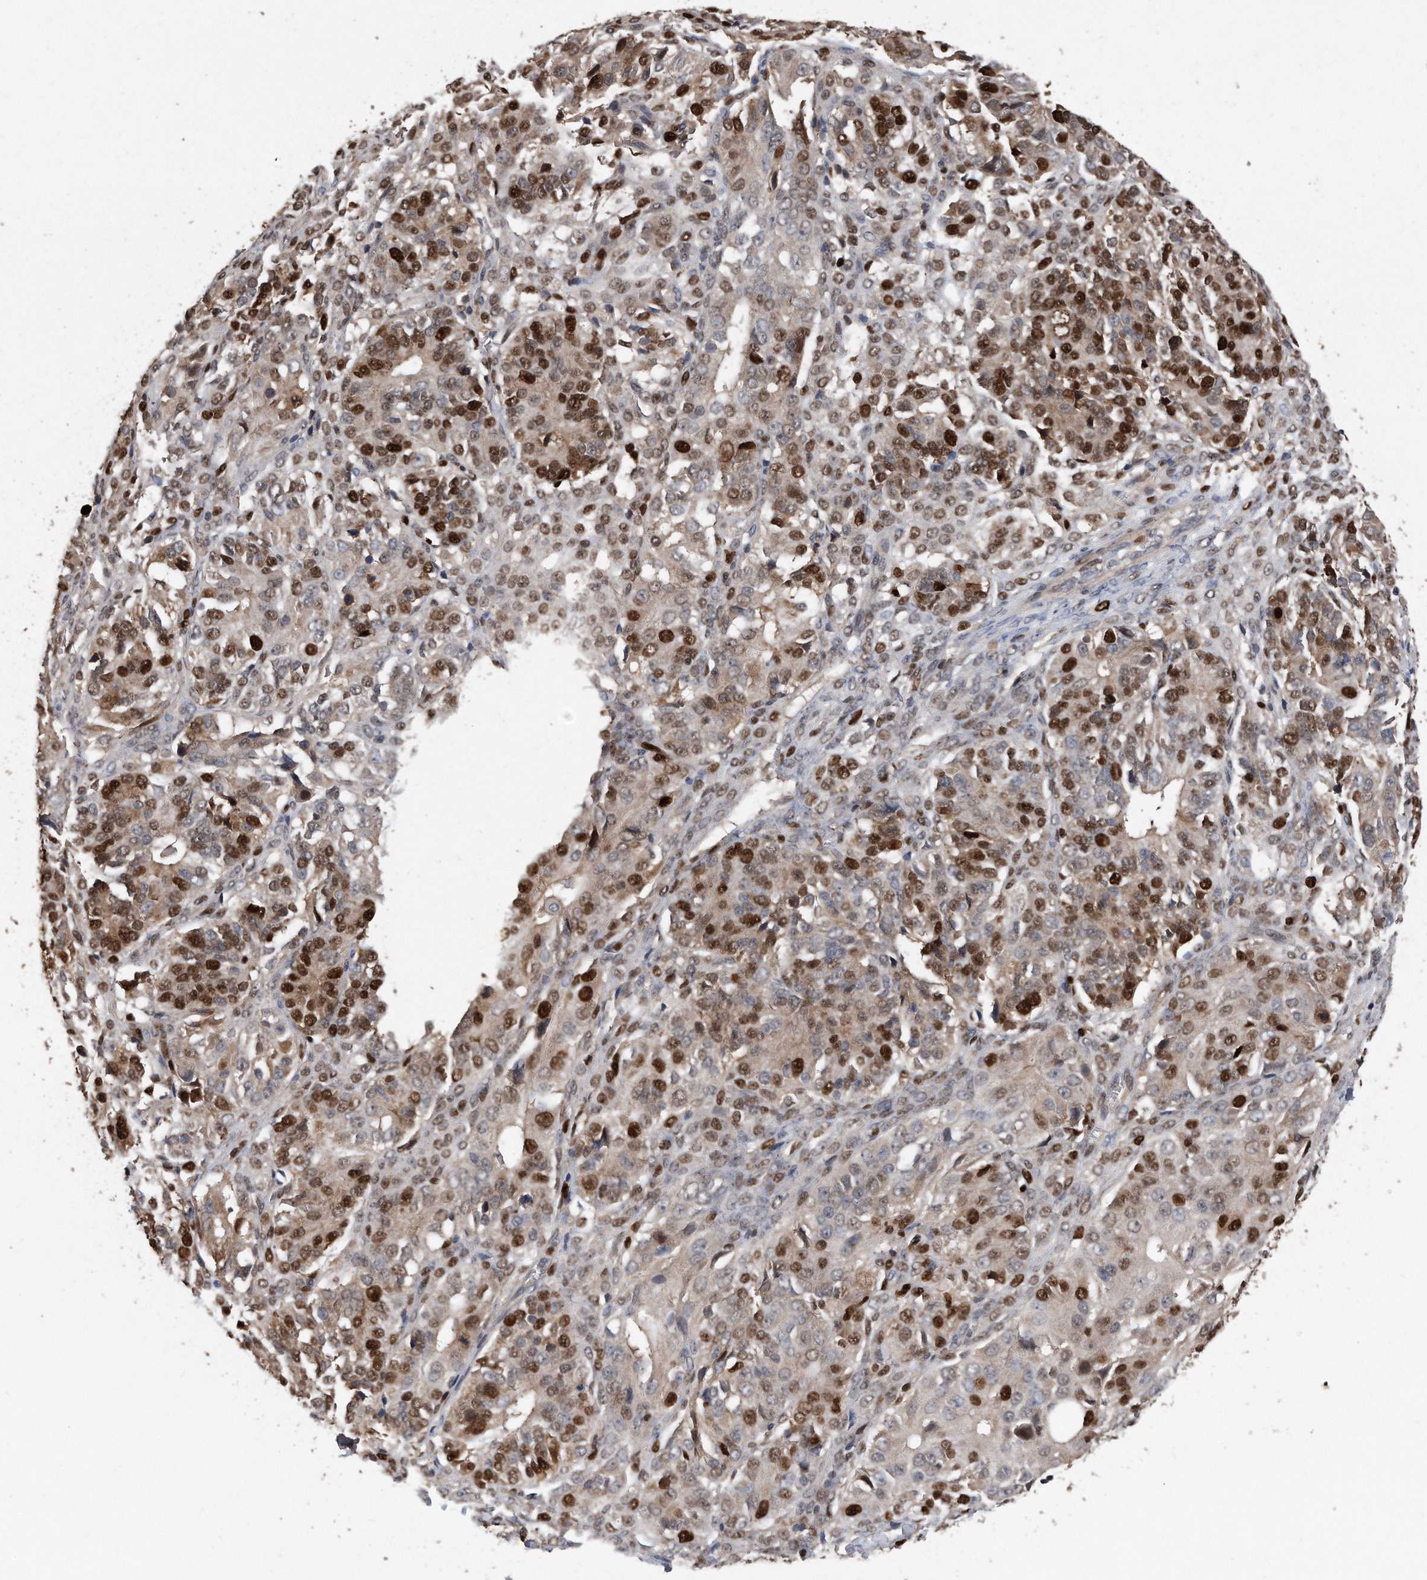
{"staining": {"intensity": "strong", "quantity": "25%-75%", "location": "nuclear"}, "tissue": "ovarian cancer", "cell_type": "Tumor cells", "image_type": "cancer", "snomed": [{"axis": "morphology", "description": "Carcinoma, endometroid"}, {"axis": "topography", "description": "Ovary"}], "caption": "Strong nuclear positivity for a protein is present in approximately 25%-75% of tumor cells of ovarian cancer (endometroid carcinoma) using immunohistochemistry.", "gene": "PCNA", "patient": {"sex": "female", "age": 51}}